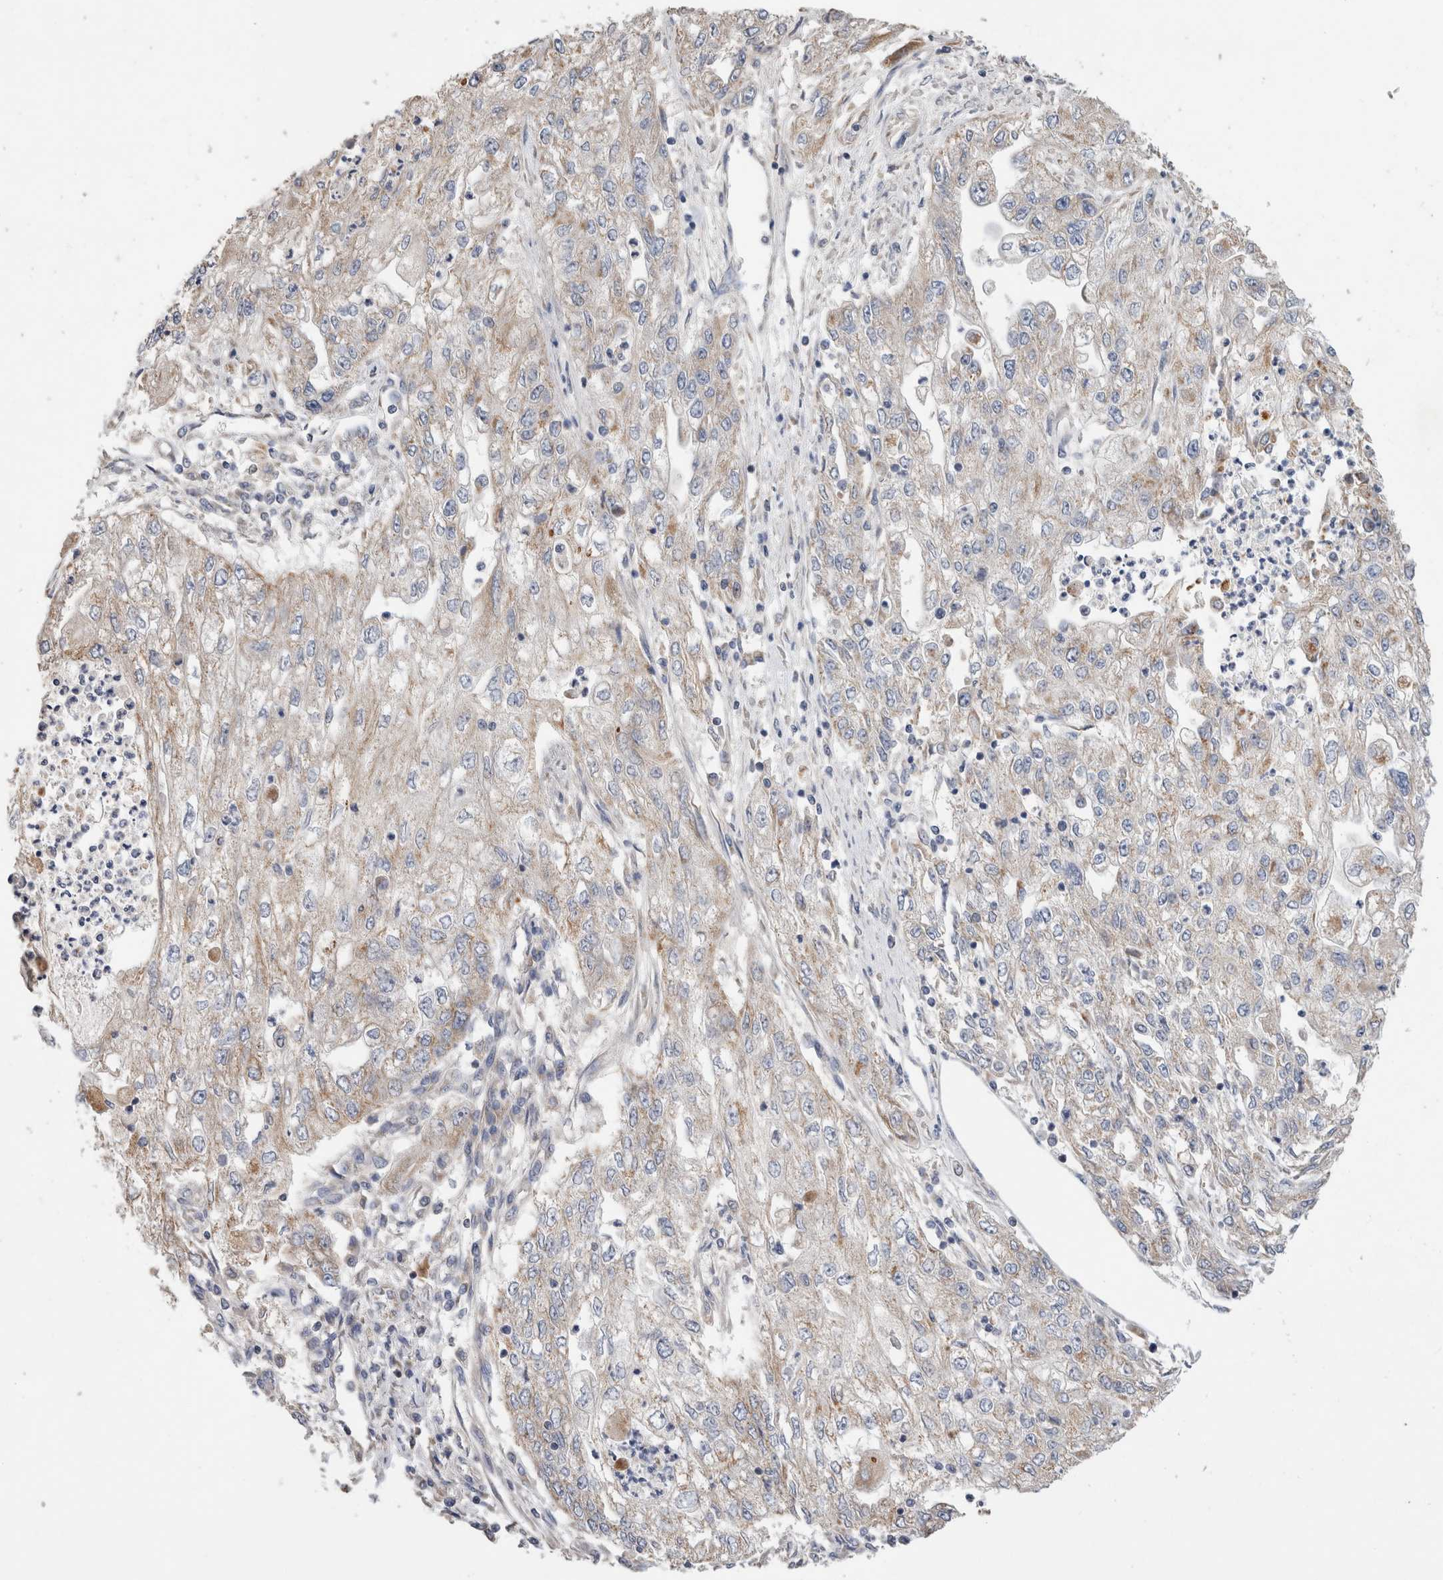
{"staining": {"intensity": "weak", "quantity": "25%-75%", "location": "cytoplasmic/membranous"}, "tissue": "endometrial cancer", "cell_type": "Tumor cells", "image_type": "cancer", "snomed": [{"axis": "morphology", "description": "Adenocarcinoma, NOS"}, {"axis": "topography", "description": "Endometrium"}], "caption": "Human endometrial cancer stained for a protein (brown) displays weak cytoplasmic/membranous positive positivity in about 25%-75% of tumor cells.", "gene": "IARS2", "patient": {"sex": "female", "age": 49}}